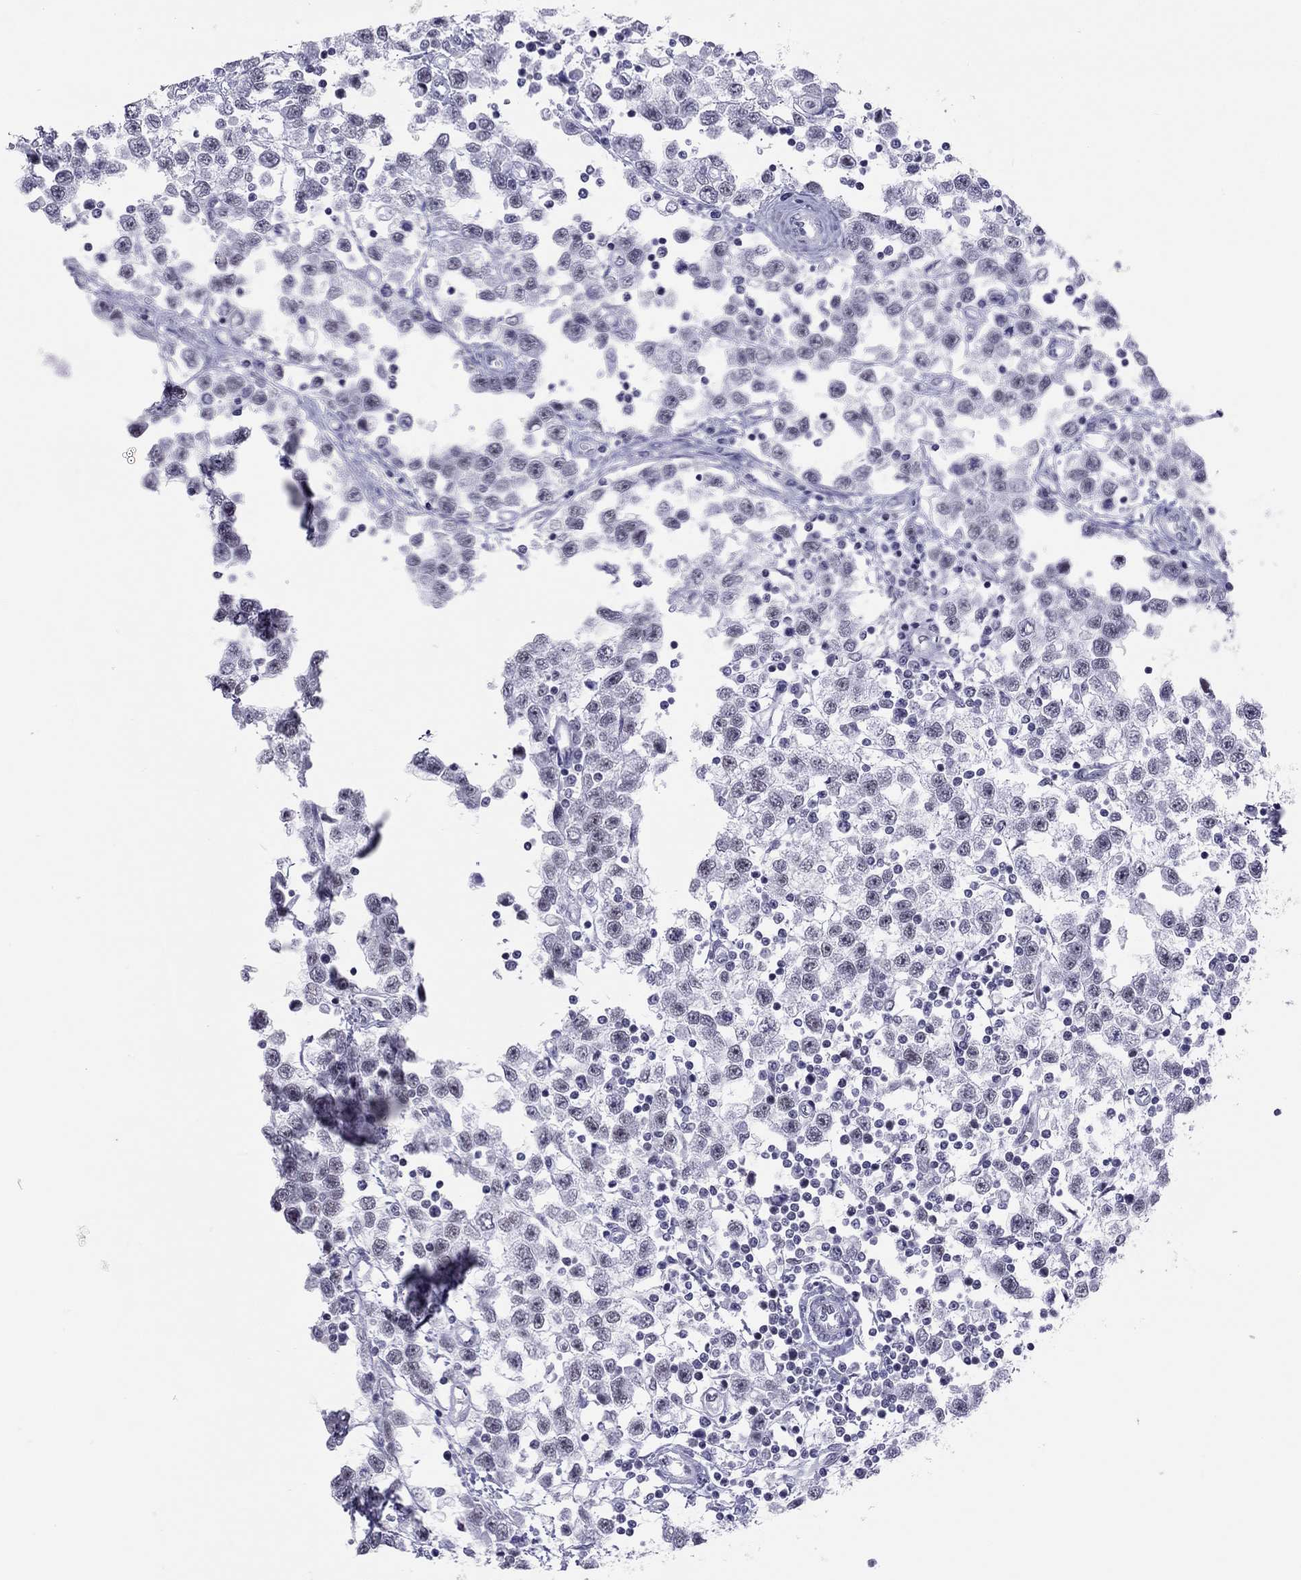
{"staining": {"intensity": "negative", "quantity": "none", "location": "none"}, "tissue": "testis cancer", "cell_type": "Tumor cells", "image_type": "cancer", "snomed": [{"axis": "morphology", "description": "Seminoma, NOS"}, {"axis": "topography", "description": "Testis"}], "caption": "Immunohistochemical staining of human seminoma (testis) shows no significant expression in tumor cells. (Brightfield microscopy of DAB (3,3'-diaminobenzidine) immunohistochemistry at high magnification).", "gene": "JHY", "patient": {"sex": "male", "age": 34}}